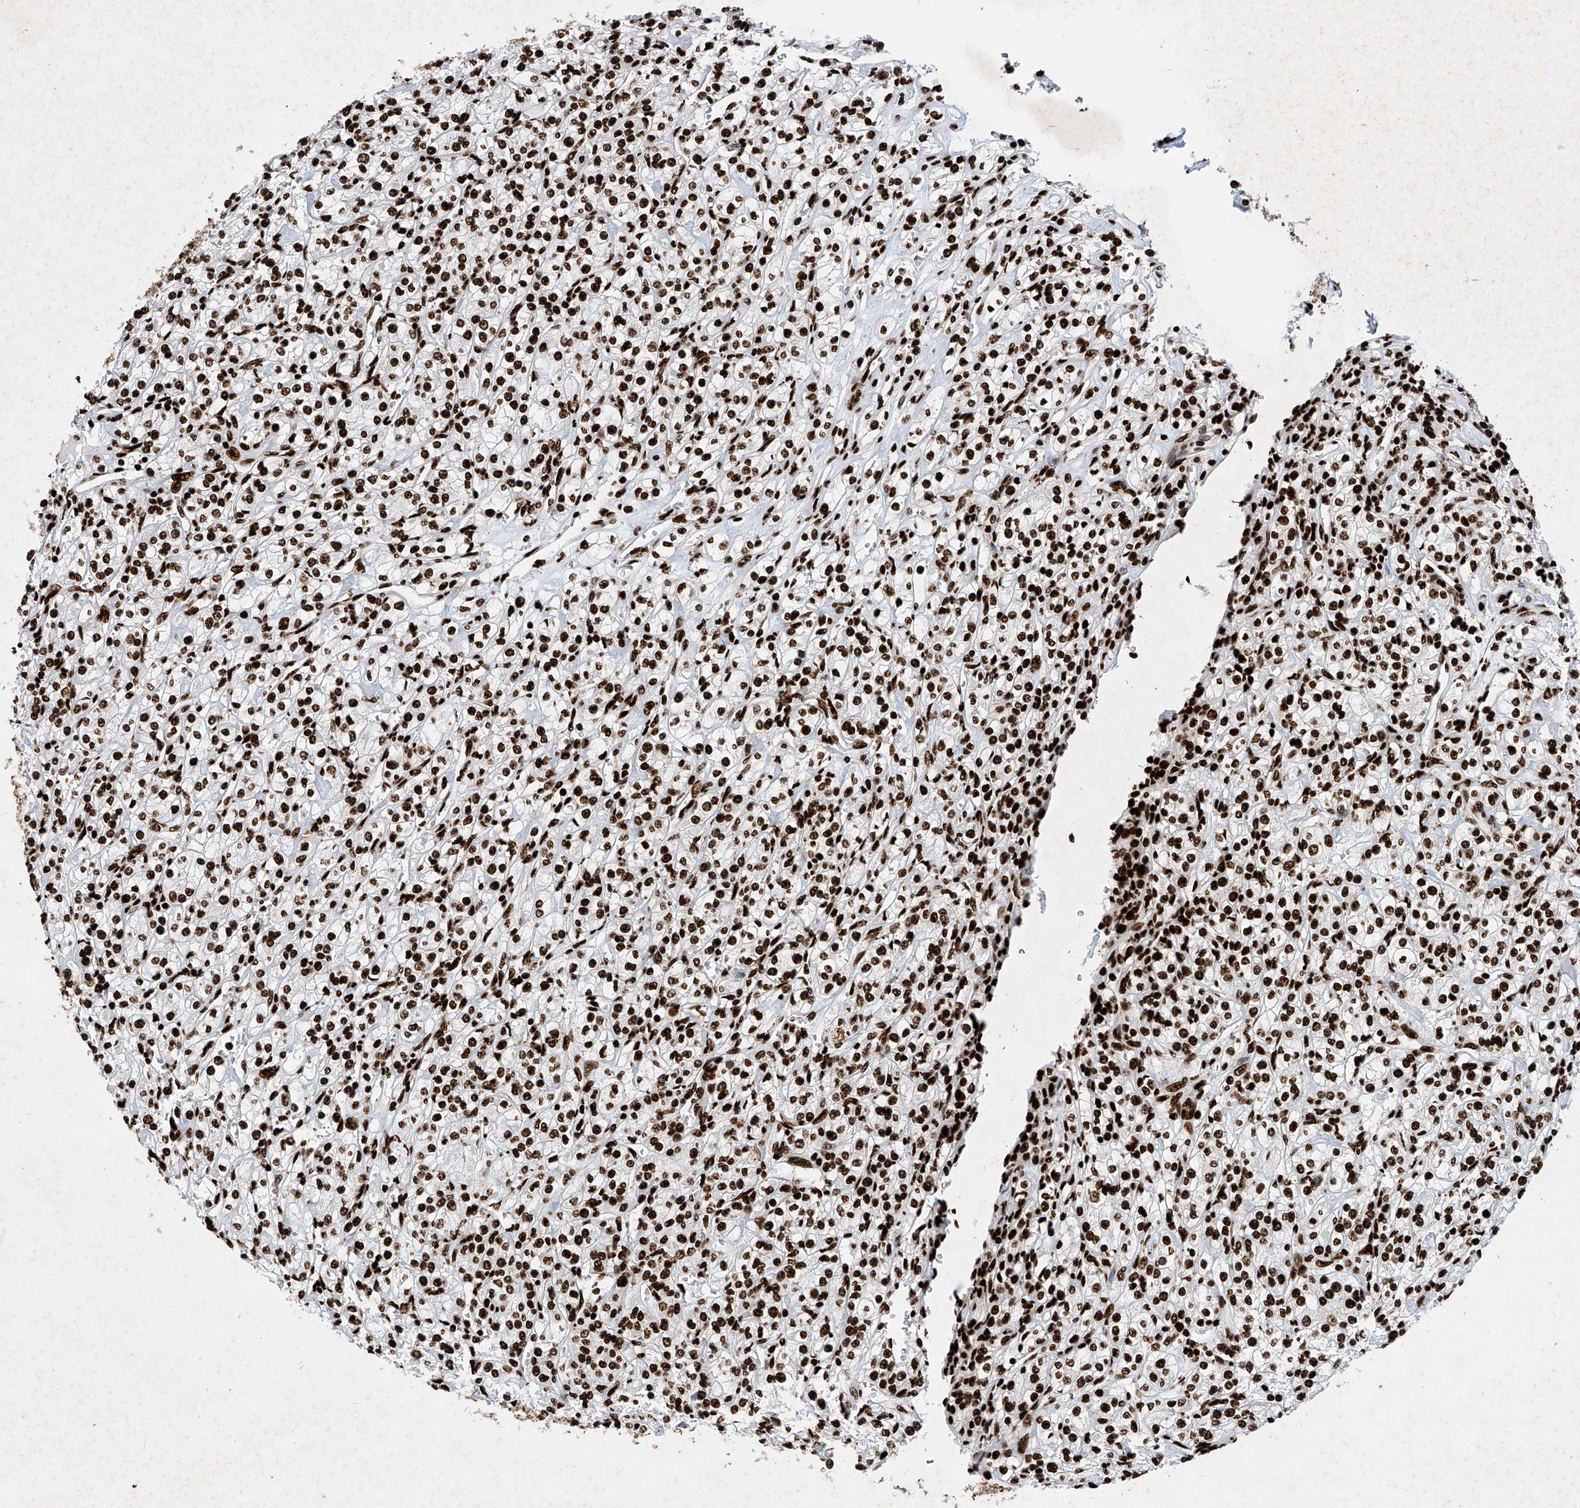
{"staining": {"intensity": "strong", "quantity": ">75%", "location": "nuclear"}, "tissue": "renal cancer", "cell_type": "Tumor cells", "image_type": "cancer", "snomed": [{"axis": "morphology", "description": "Adenocarcinoma, NOS"}, {"axis": "topography", "description": "Kidney"}], "caption": "IHC (DAB (3,3'-diaminobenzidine)) staining of human renal cancer (adenocarcinoma) displays strong nuclear protein staining in about >75% of tumor cells.", "gene": "SRSF6", "patient": {"sex": "male", "age": 77}}